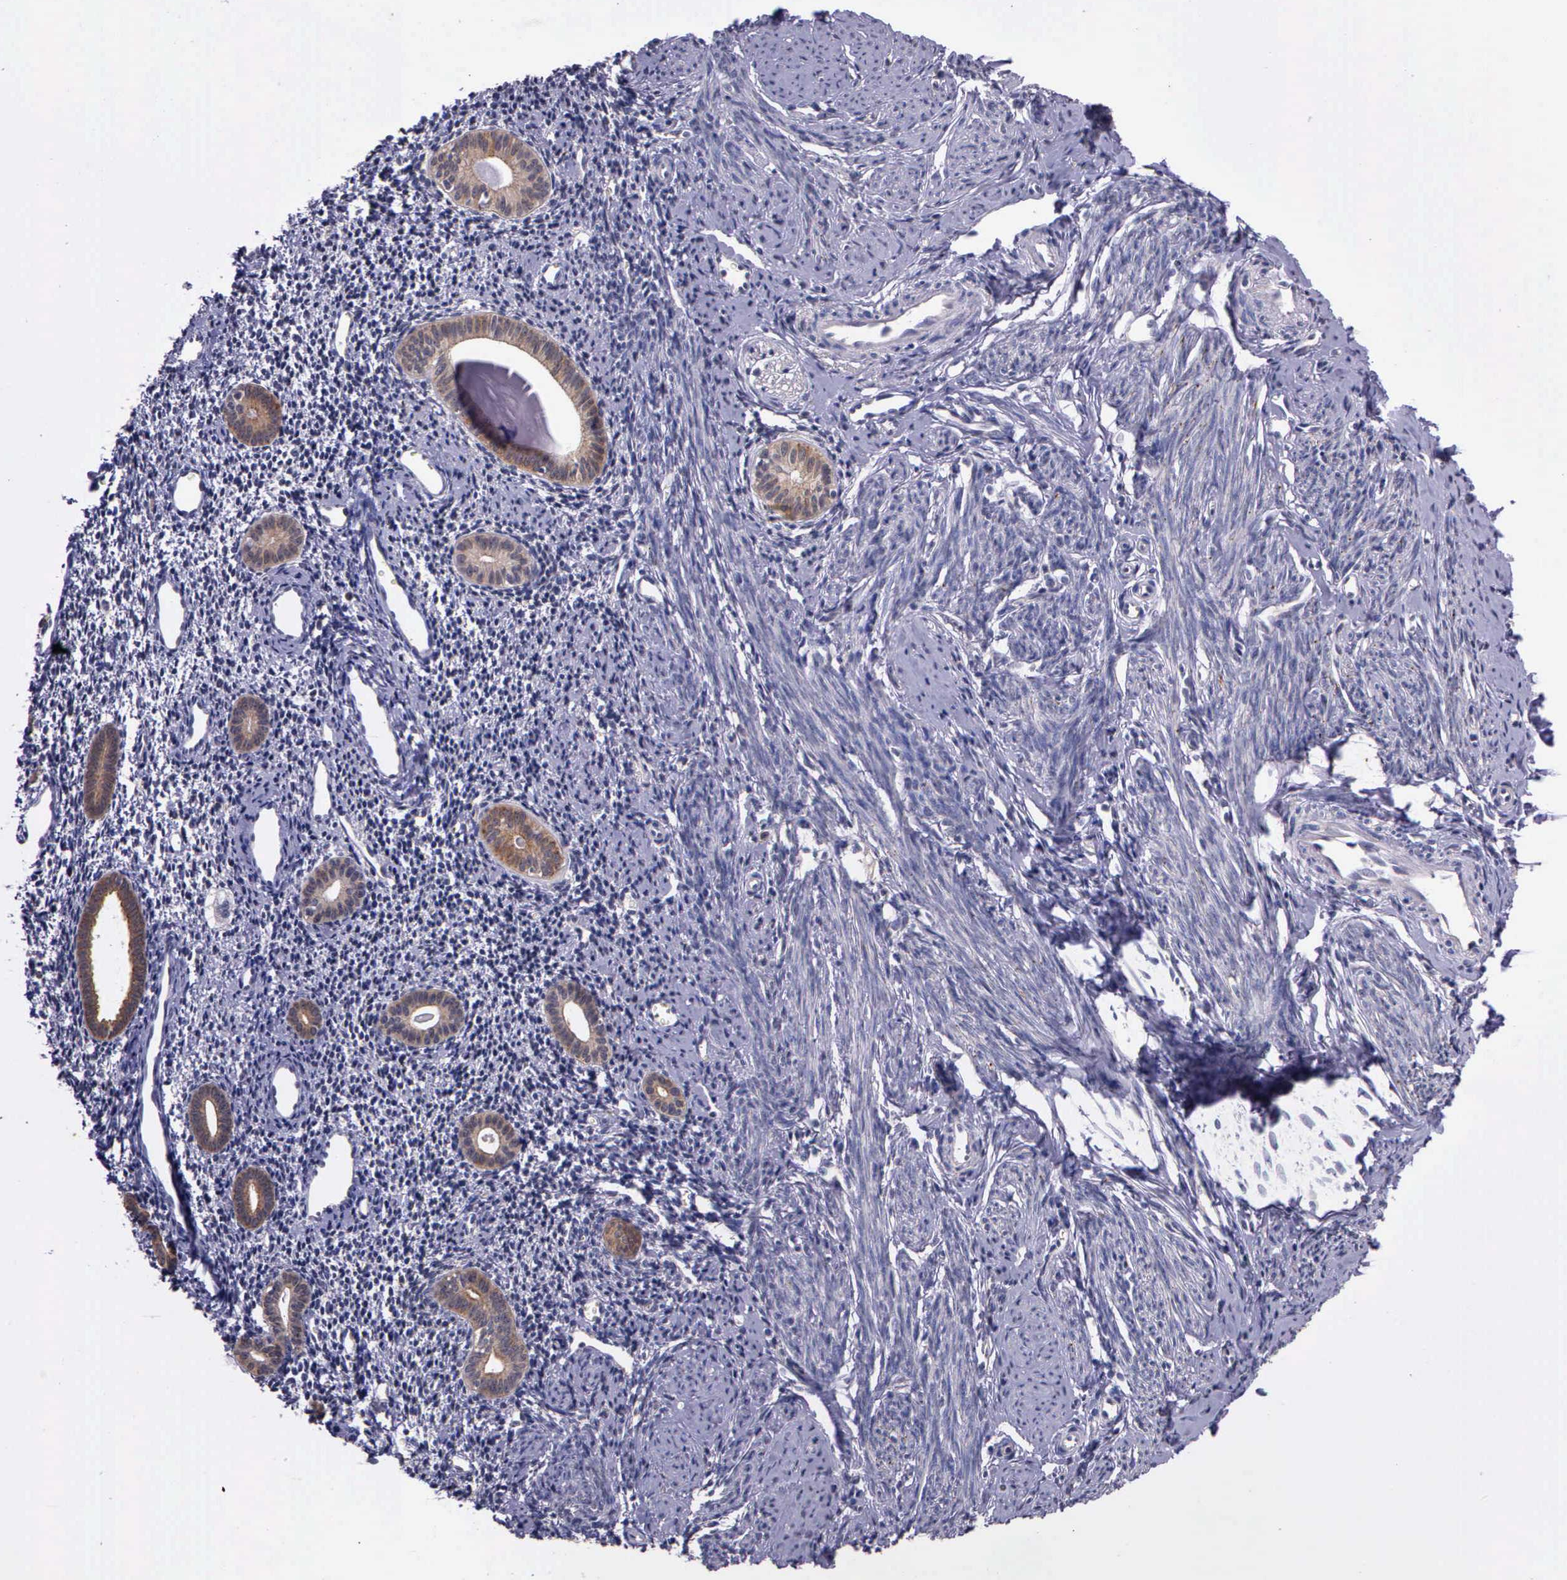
{"staining": {"intensity": "negative", "quantity": "none", "location": "none"}, "tissue": "endometrium", "cell_type": "Cells in endometrial stroma", "image_type": "normal", "snomed": [{"axis": "morphology", "description": "Normal tissue, NOS"}, {"axis": "morphology", "description": "Neoplasm, benign, NOS"}, {"axis": "topography", "description": "Uterus"}], "caption": "Immunohistochemistry of benign human endometrium shows no expression in cells in endometrial stroma.", "gene": "IGBP1P2", "patient": {"sex": "female", "age": 55}}